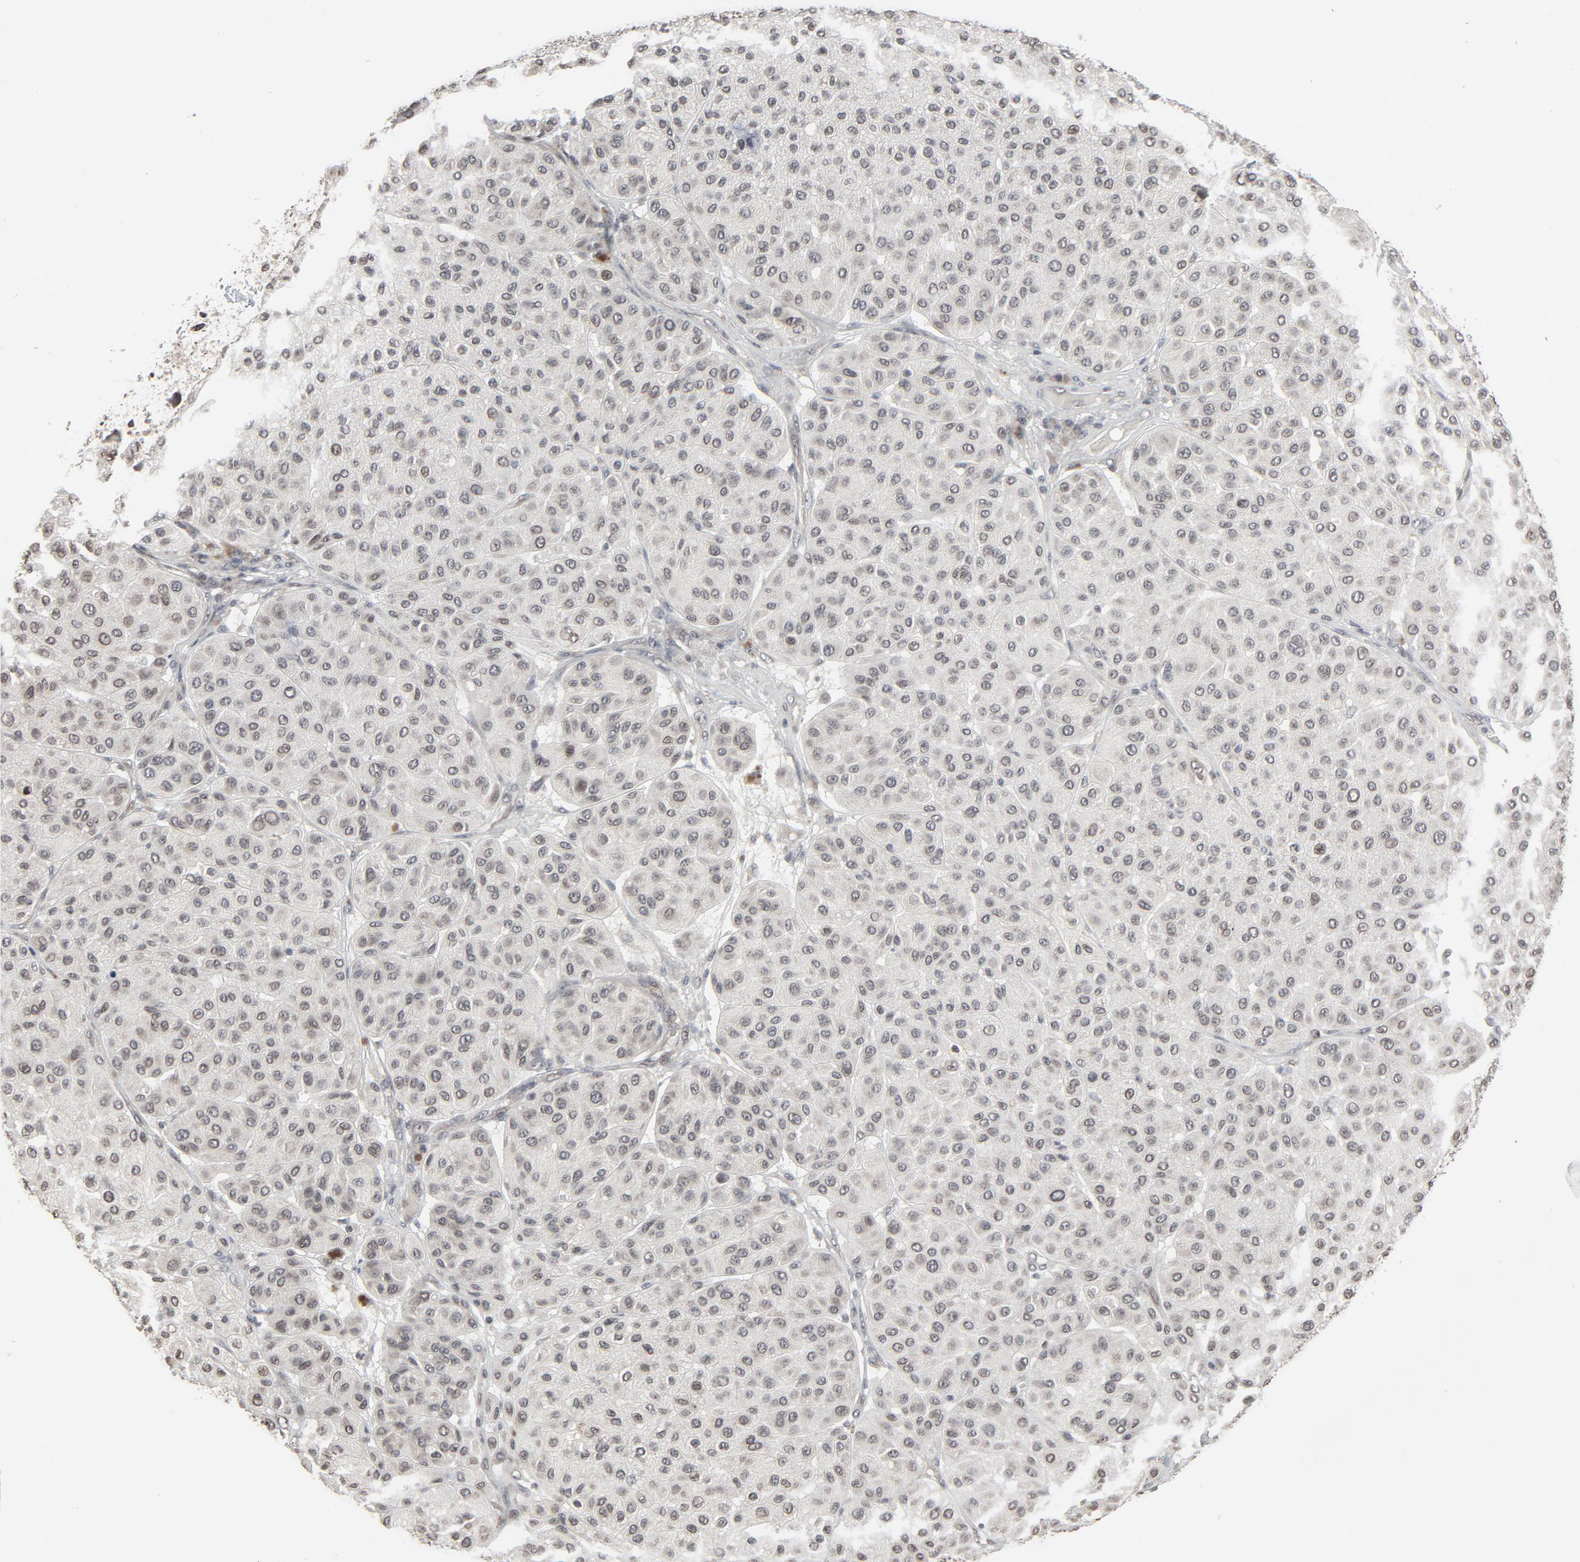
{"staining": {"intensity": "weak", "quantity": "<25%", "location": "nuclear"}, "tissue": "melanoma", "cell_type": "Tumor cells", "image_type": "cancer", "snomed": [{"axis": "morphology", "description": "Normal tissue, NOS"}, {"axis": "morphology", "description": "Malignant melanoma, Metastatic site"}, {"axis": "topography", "description": "Skin"}], "caption": "Tumor cells are negative for protein expression in human malignant melanoma (metastatic site).", "gene": "POM121", "patient": {"sex": "male", "age": 41}}